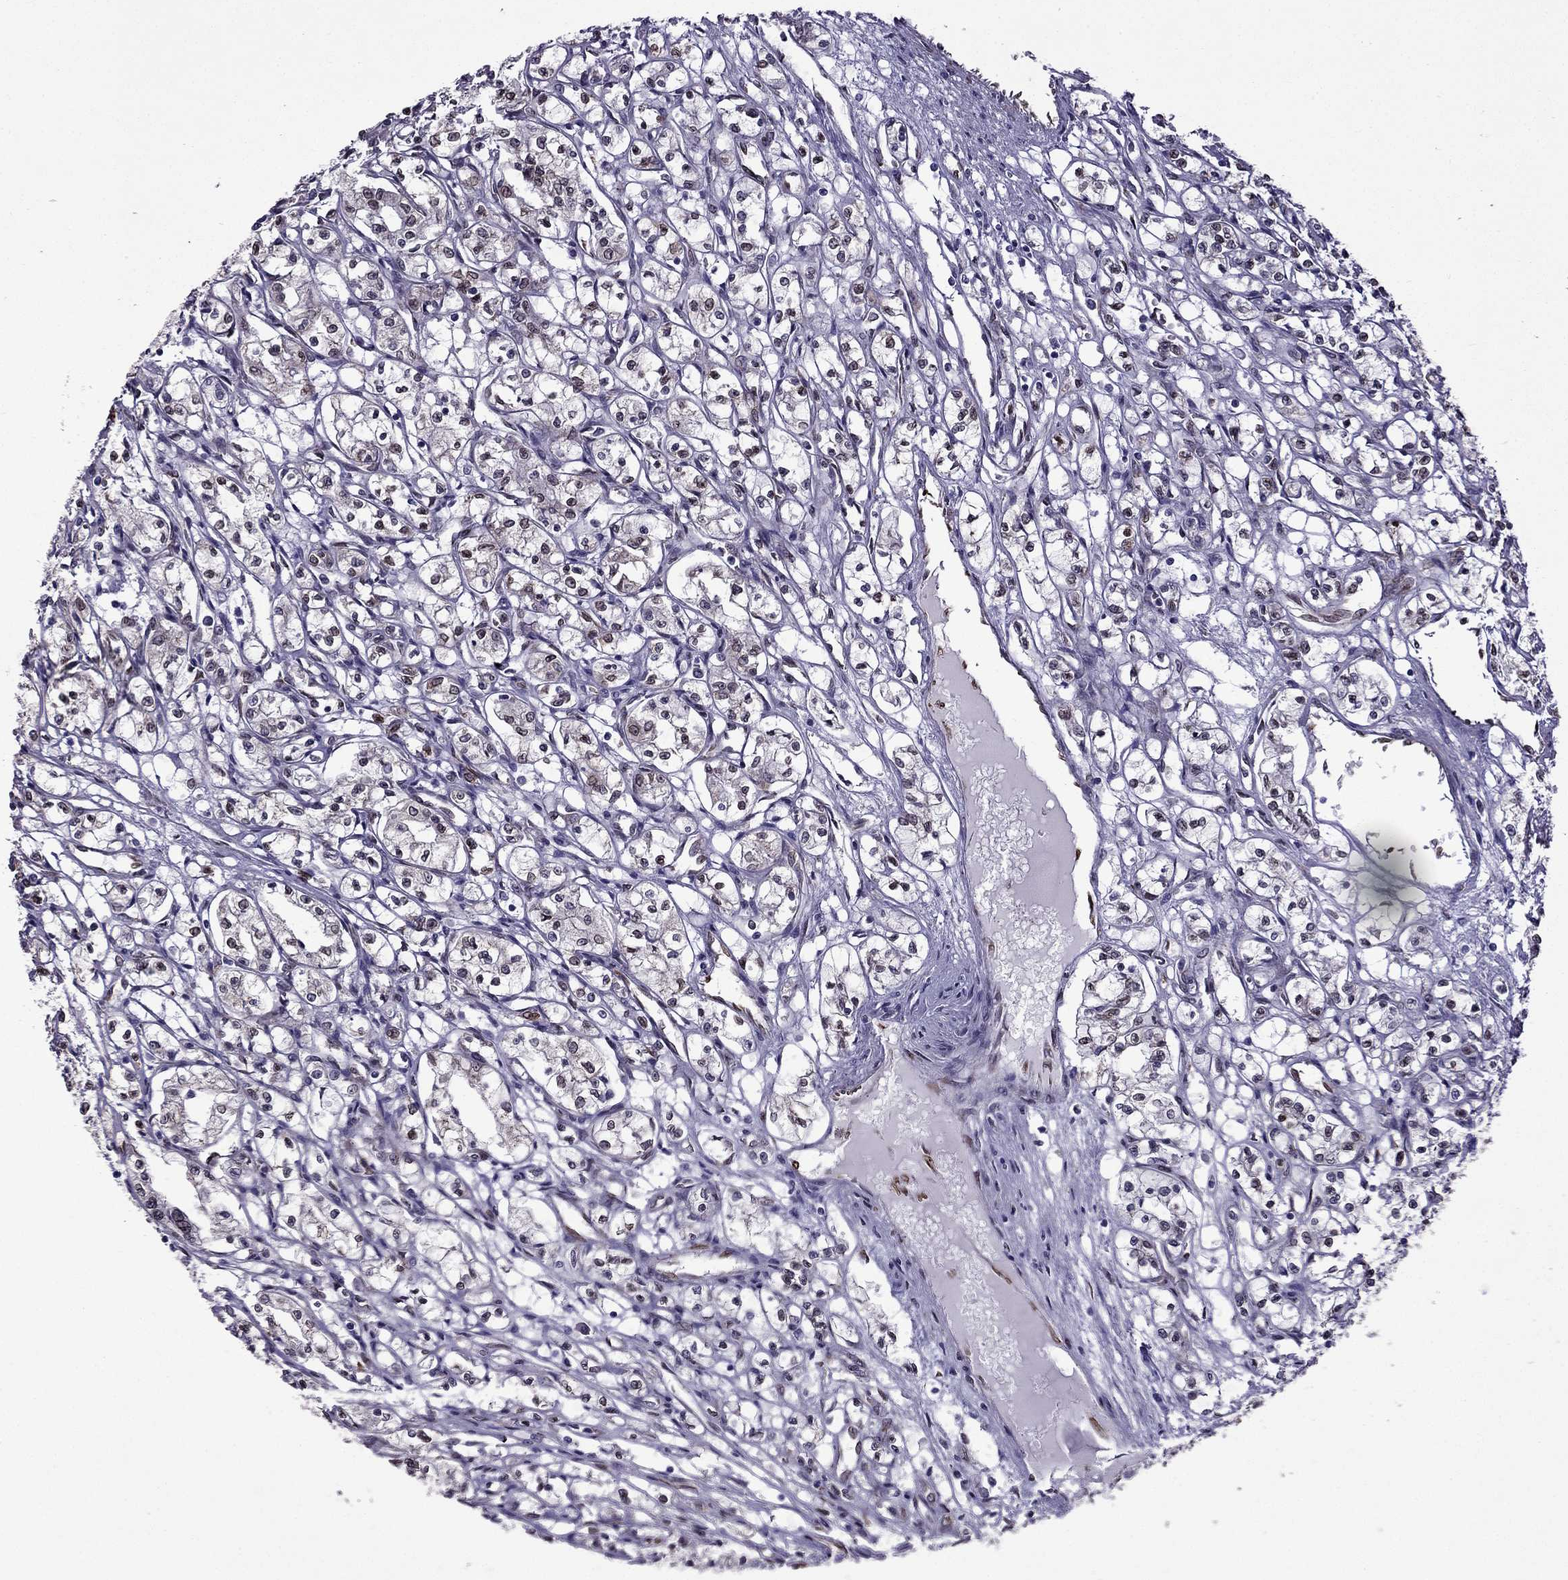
{"staining": {"intensity": "negative", "quantity": "none", "location": "none"}, "tissue": "renal cancer", "cell_type": "Tumor cells", "image_type": "cancer", "snomed": [{"axis": "morphology", "description": "Adenocarcinoma, NOS"}, {"axis": "topography", "description": "Kidney"}], "caption": "A high-resolution photomicrograph shows IHC staining of adenocarcinoma (renal), which exhibits no significant staining in tumor cells.", "gene": "IKBIP", "patient": {"sex": "male", "age": 56}}